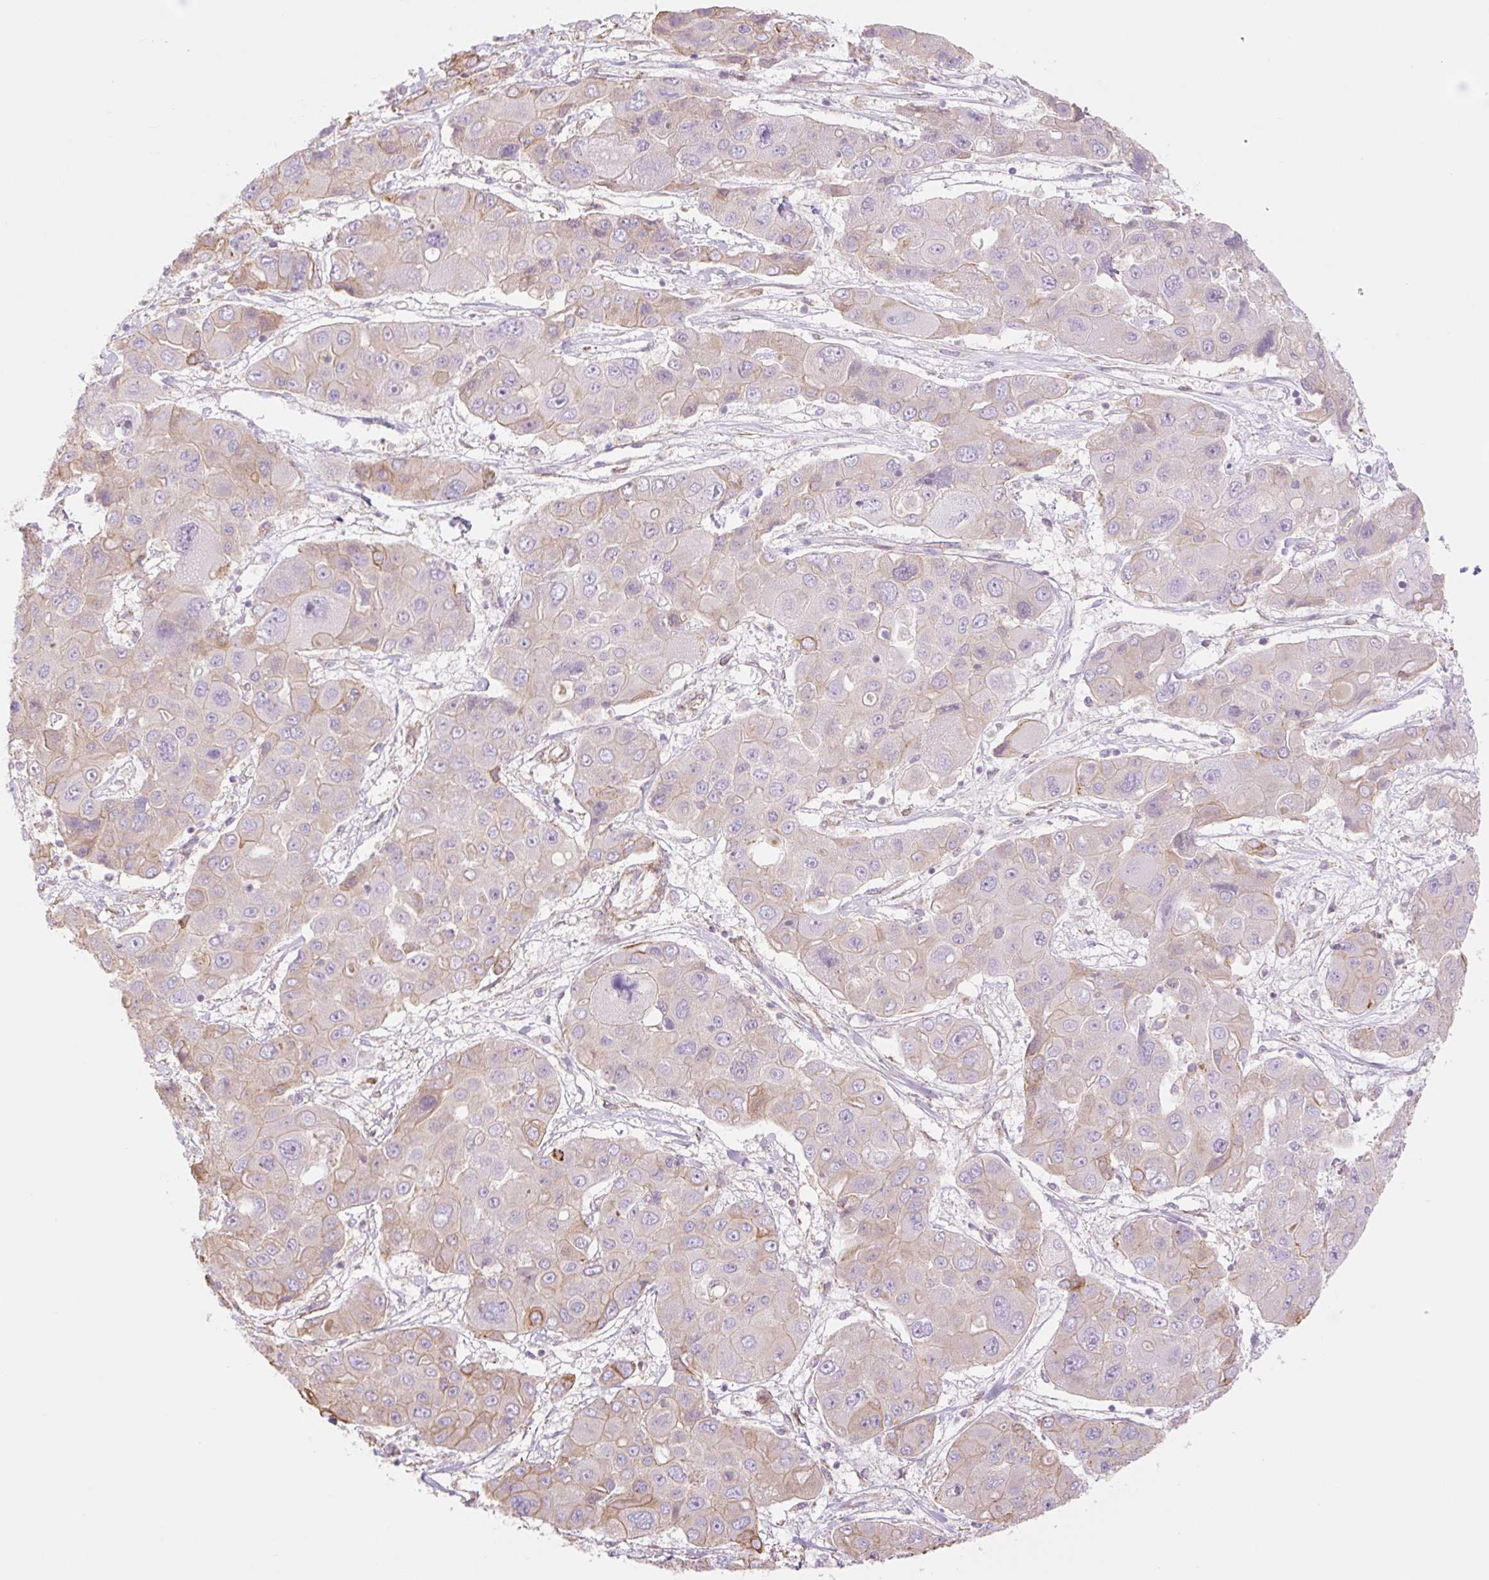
{"staining": {"intensity": "weak", "quantity": "<25%", "location": "cytoplasmic/membranous"}, "tissue": "liver cancer", "cell_type": "Tumor cells", "image_type": "cancer", "snomed": [{"axis": "morphology", "description": "Cholangiocarcinoma"}, {"axis": "topography", "description": "Liver"}], "caption": "The histopathology image reveals no staining of tumor cells in liver cholangiocarcinoma. (Immunohistochemistry, brightfield microscopy, high magnification).", "gene": "NLRP5", "patient": {"sex": "male", "age": 67}}